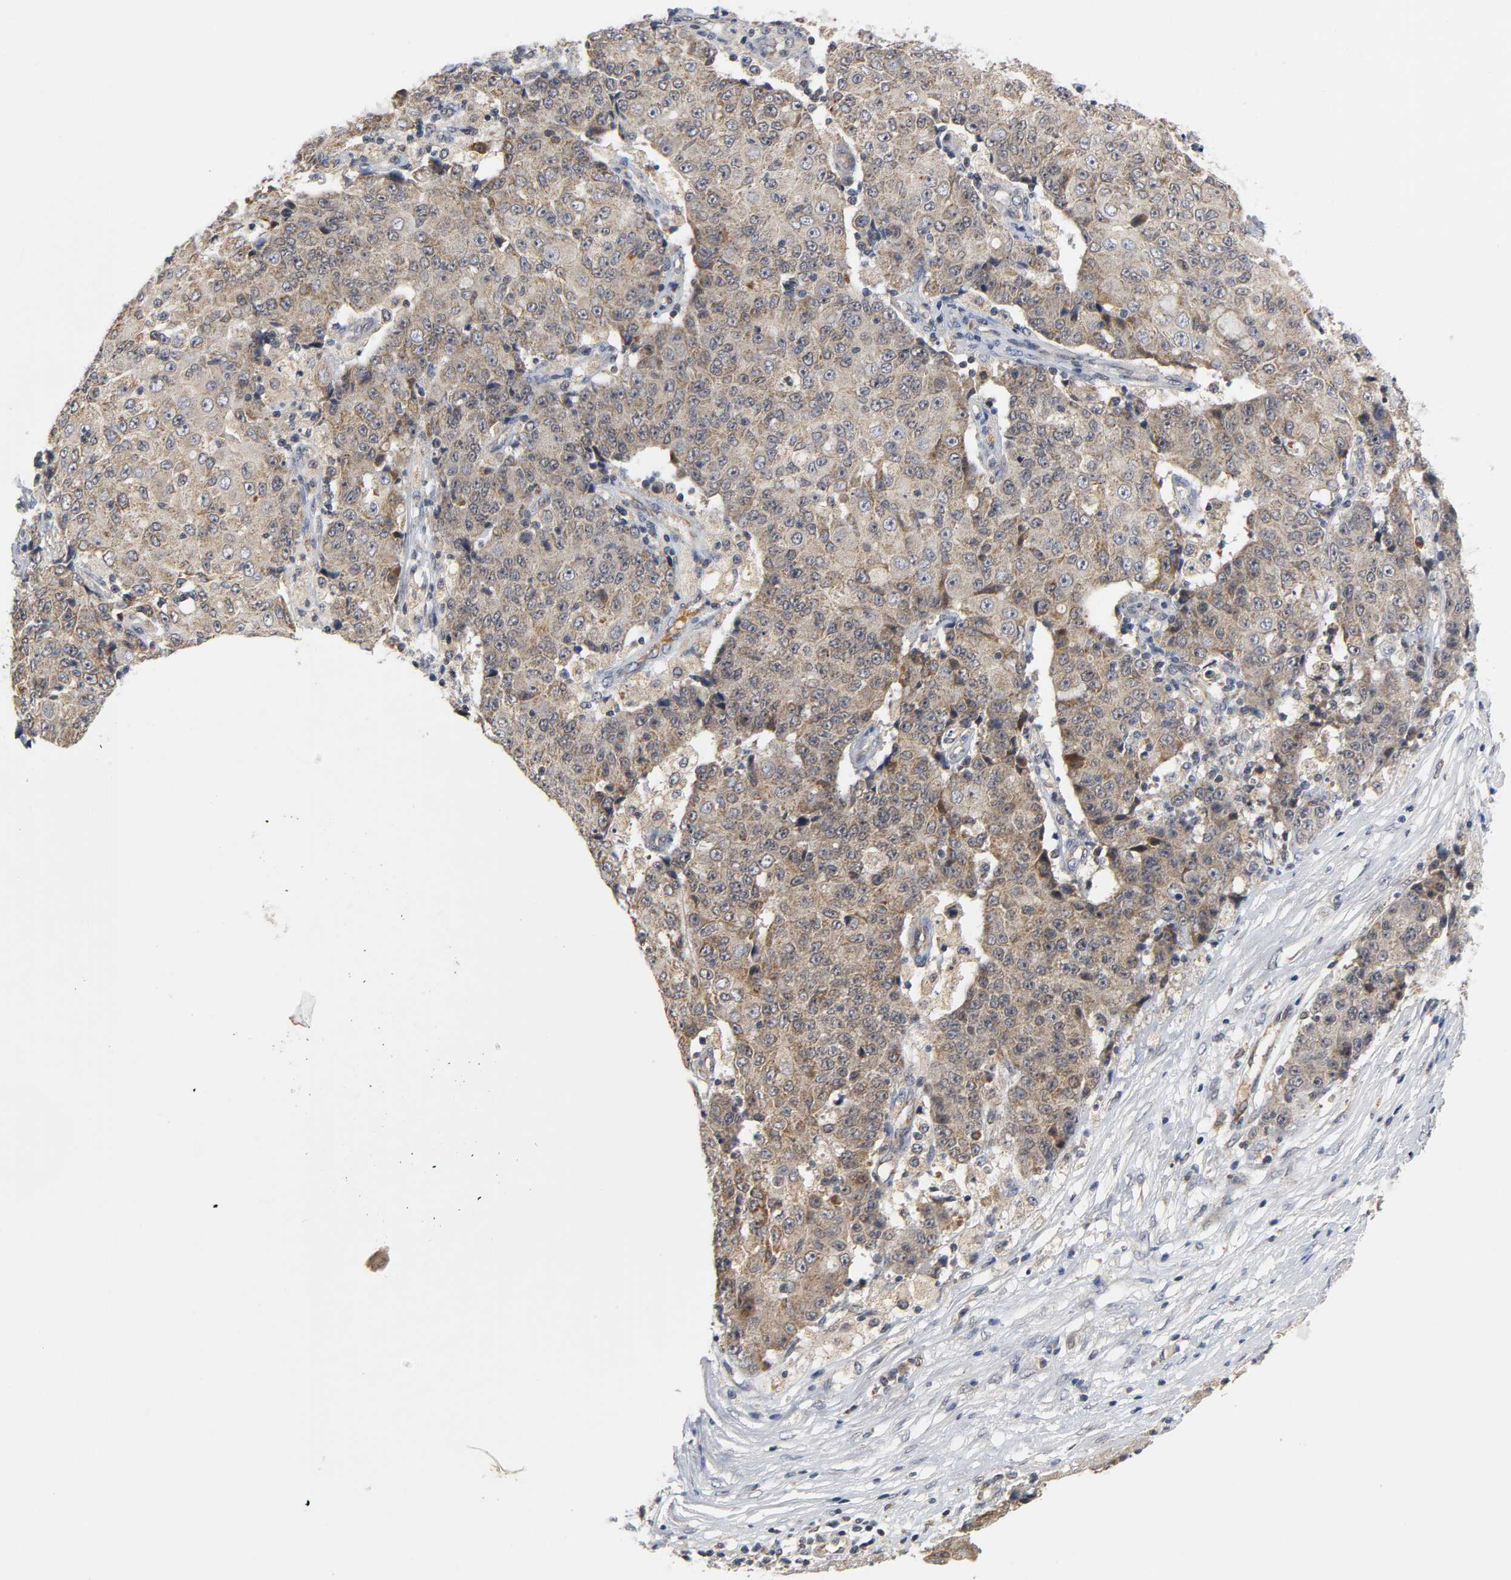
{"staining": {"intensity": "weak", "quantity": ">75%", "location": "cytoplasmic/membranous"}, "tissue": "ovarian cancer", "cell_type": "Tumor cells", "image_type": "cancer", "snomed": [{"axis": "morphology", "description": "Carcinoma, endometroid"}, {"axis": "topography", "description": "Ovary"}], "caption": "Tumor cells display low levels of weak cytoplasmic/membranous expression in about >75% of cells in ovarian endometroid carcinoma.", "gene": "NRP1", "patient": {"sex": "female", "age": 42}}